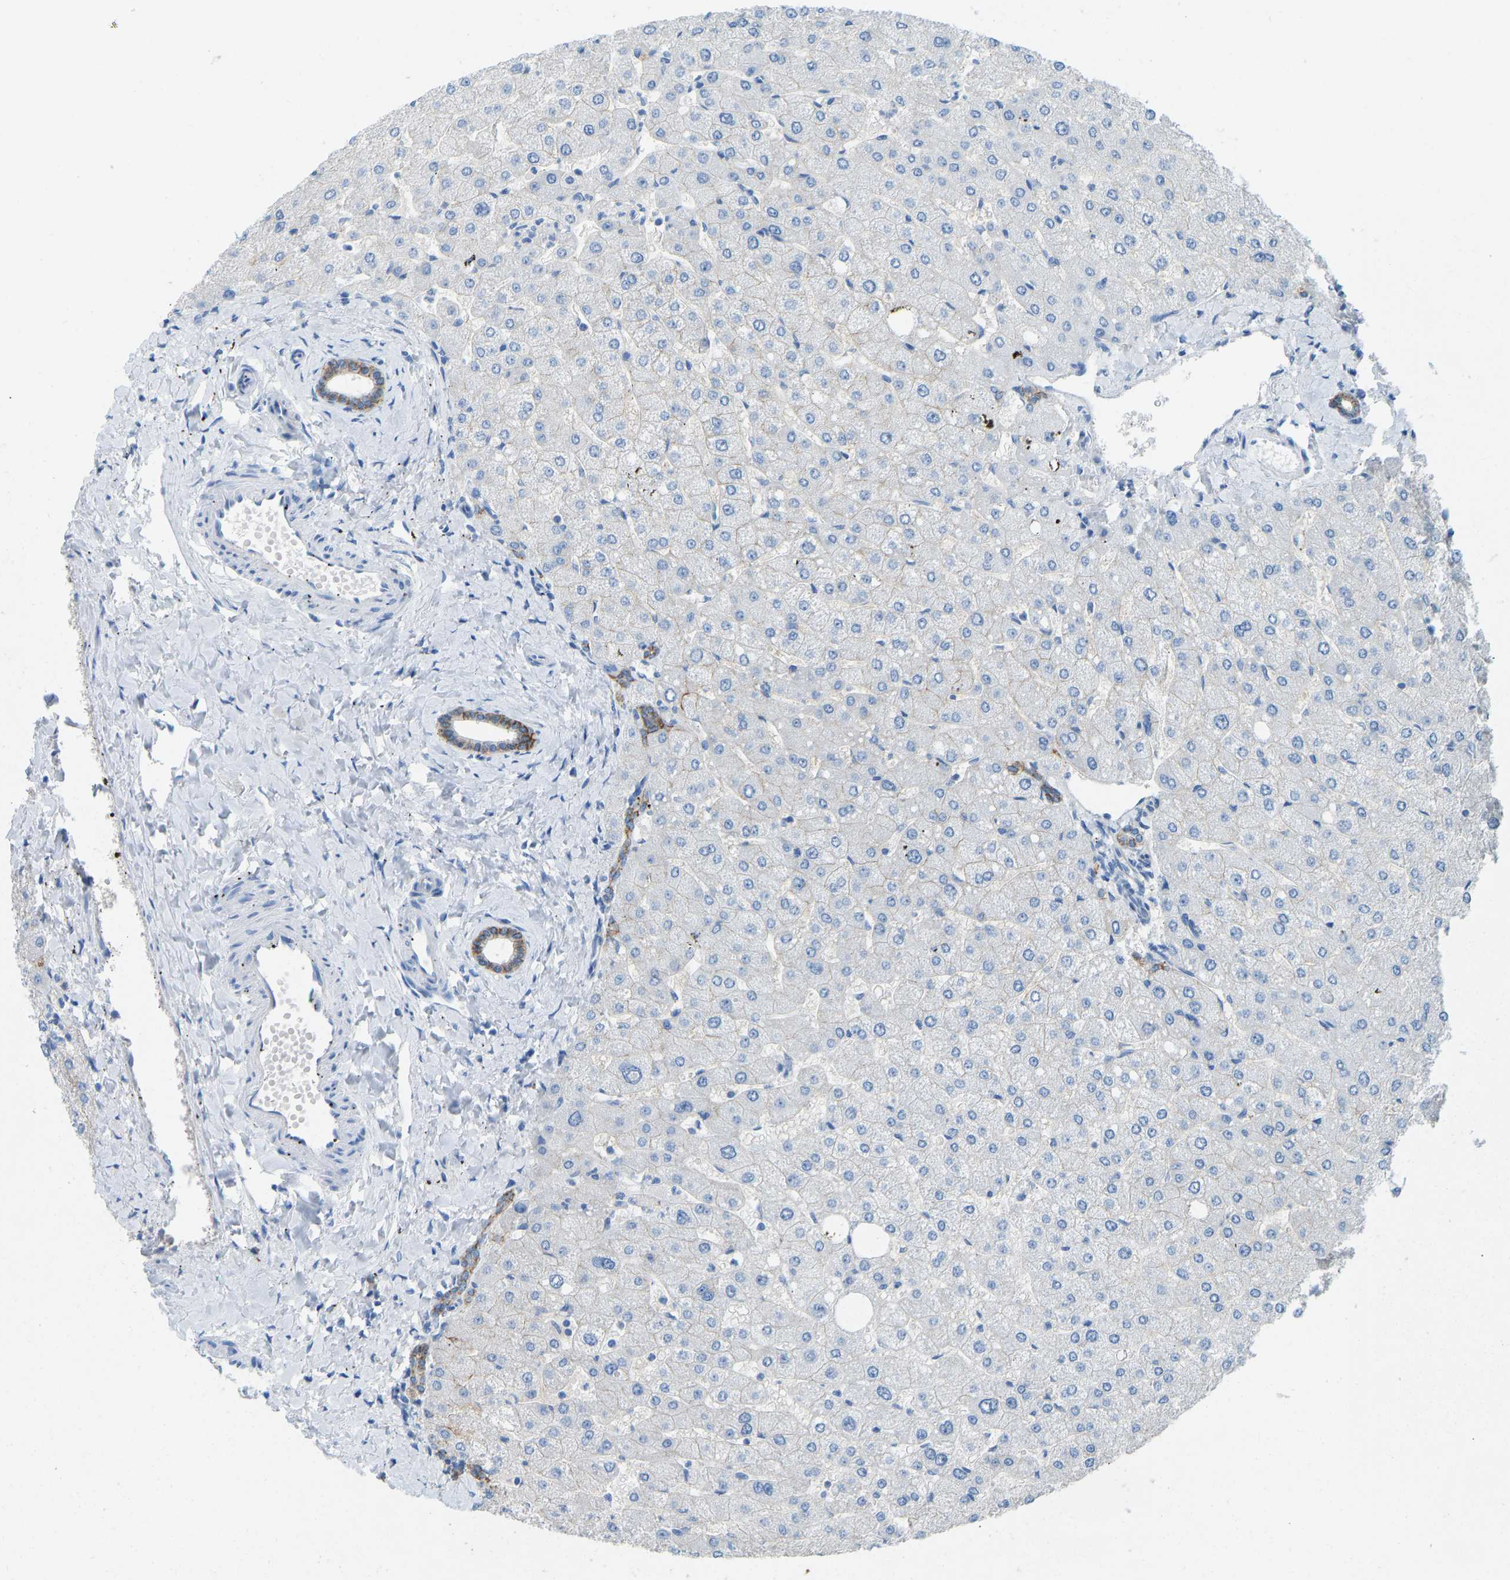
{"staining": {"intensity": "moderate", "quantity": ">75%", "location": "cytoplasmic/membranous"}, "tissue": "liver", "cell_type": "Cholangiocytes", "image_type": "normal", "snomed": [{"axis": "morphology", "description": "Normal tissue, NOS"}, {"axis": "topography", "description": "Liver"}], "caption": "Immunohistochemical staining of benign human liver displays medium levels of moderate cytoplasmic/membranous expression in about >75% of cholangiocytes.", "gene": "ATP1A1", "patient": {"sex": "male", "age": 55}}